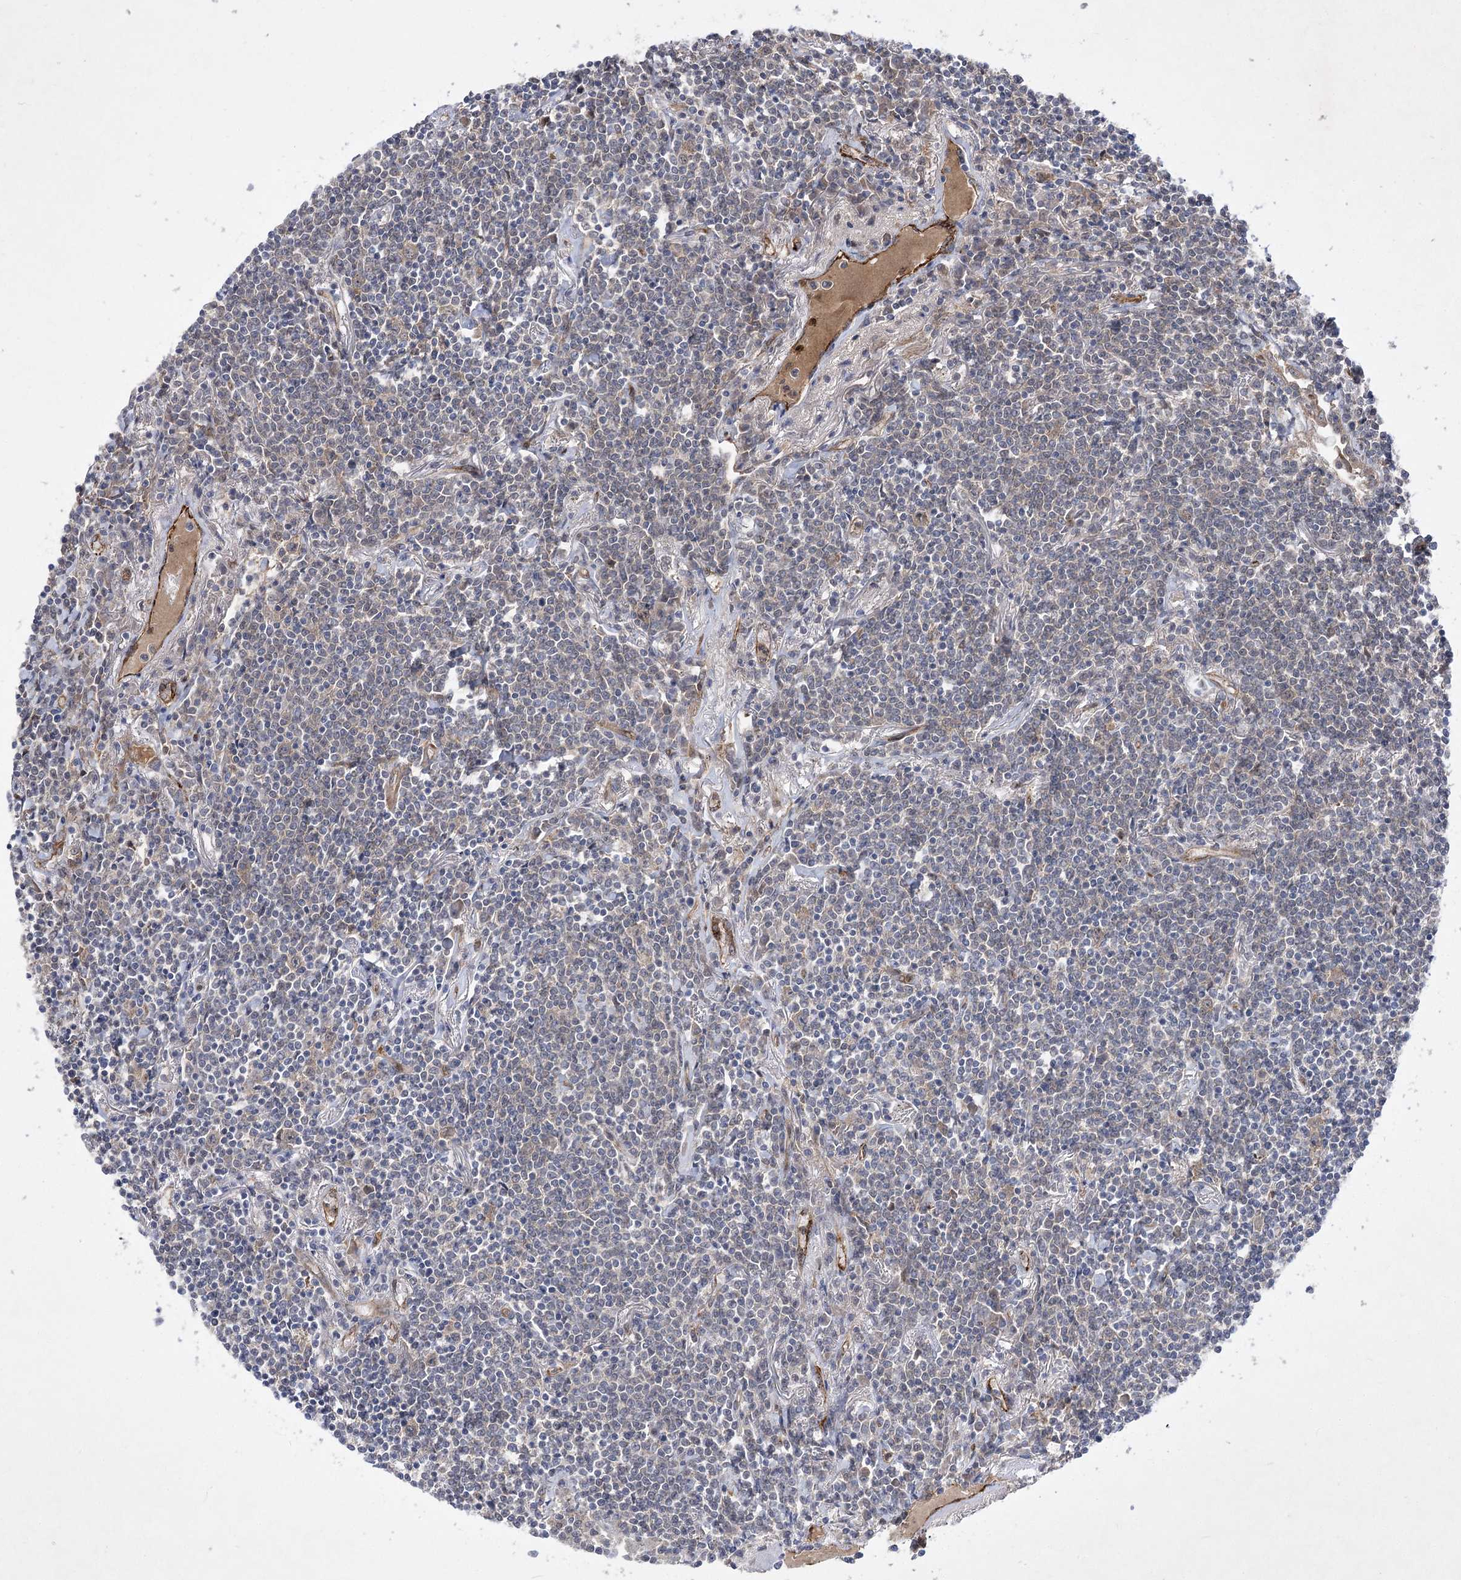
{"staining": {"intensity": "negative", "quantity": "none", "location": "none"}, "tissue": "lymphoma", "cell_type": "Tumor cells", "image_type": "cancer", "snomed": [{"axis": "morphology", "description": "Malignant lymphoma, non-Hodgkin's type, Low grade"}, {"axis": "topography", "description": "Lung"}], "caption": "A high-resolution micrograph shows immunohistochemistry (IHC) staining of malignant lymphoma, non-Hodgkin's type (low-grade), which demonstrates no significant positivity in tumor cells.", "gene": "ARHGAP31", "patient": {"sex": "female", "age": 71}}